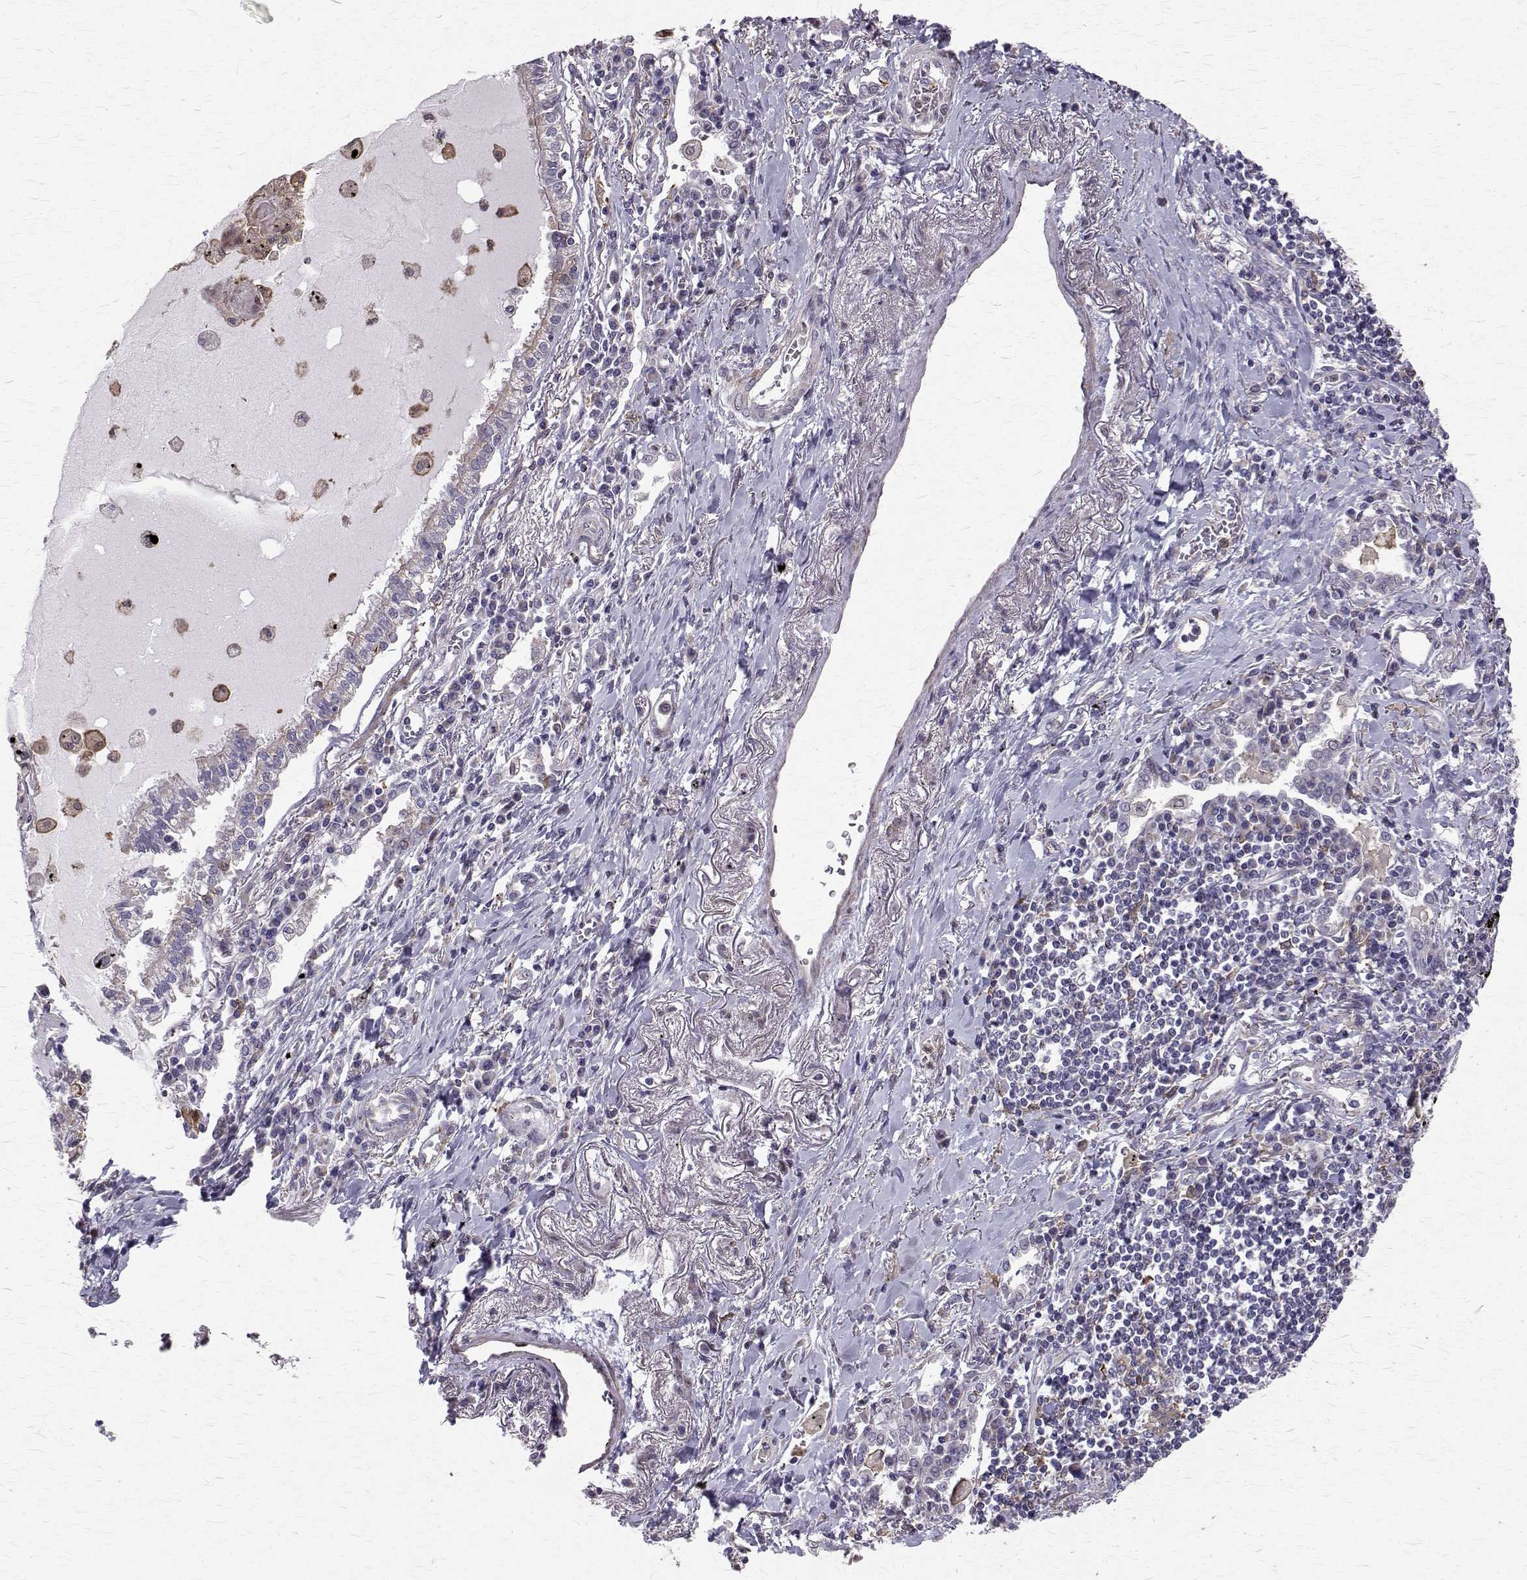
{"staining": {"intensity": "negative", "quantity": "none", "location": "none"}, "tissue": "lung cancer", "cell_type": "Tumor cells", "image_type": "cancer", "snomed": [{"axis": "morphology", "description": "Squamous cell carcinoma, NOS"}, {"axis": "topography", "description": "Lung"}], "caption": "Lung cancer (squamous cell carcinoma) stained for a protein using IHC exhibits no positivity tumor cells.", "gene": "CCDC89", "patient": {"sex": "male", "age": 78}}